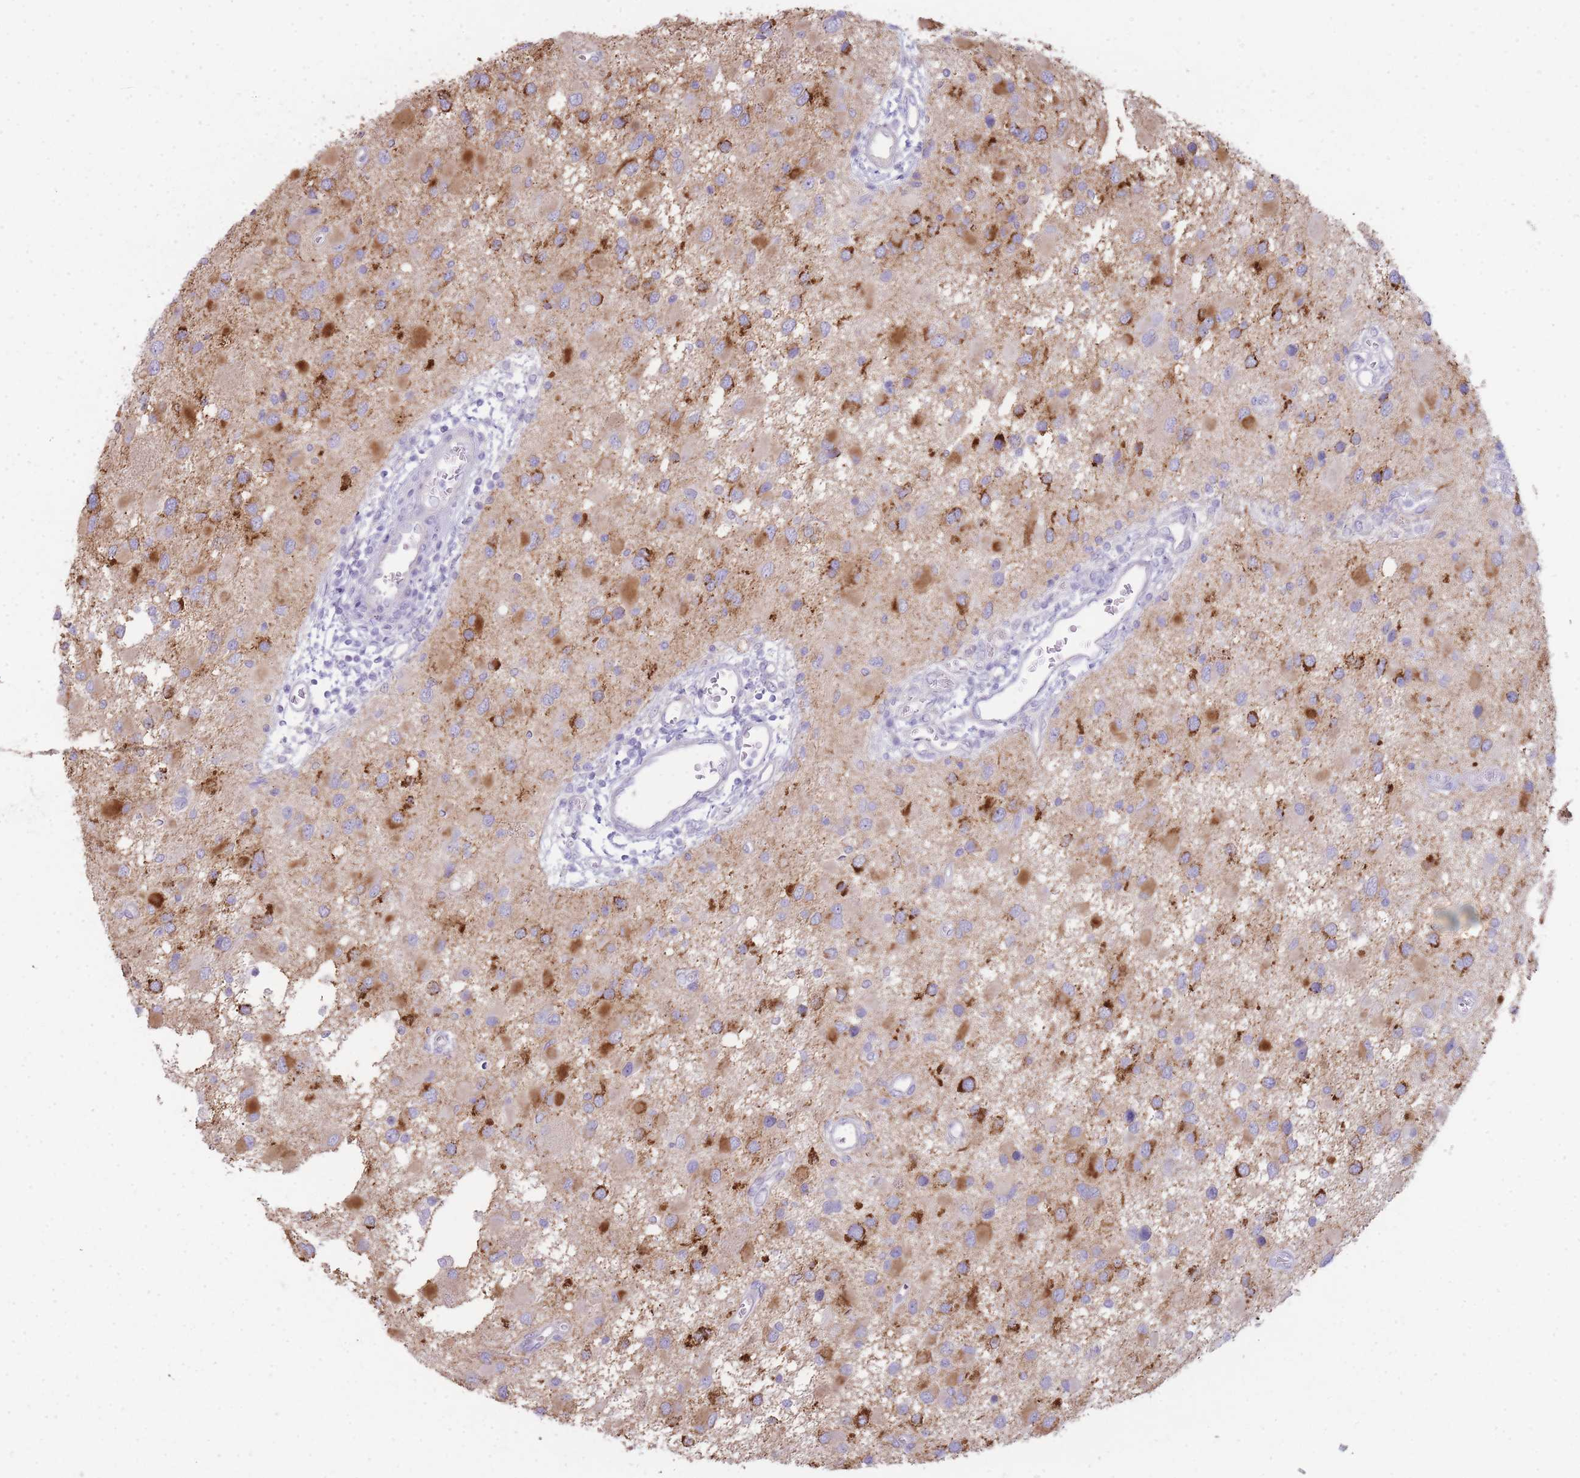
{"staining": {"intensity": "strong", "quantity": "25%-75%", "location": "cytoplasmic/membranous"}, "tissue": "glioma", "cell_type": "Tumor cells", "image_type": "cancer", "snomed": [{"axis": "morphology", "description": "Glioma, malignant, High grade"}, {"axis": "topography", "description": "Brain"}], "caption": "Malignant glioma (high-grade) stained with a protein marker displays strong staining in tumor cells.", "gene": "UTP14A", "patient": {"sex": "male", "age": 53}}